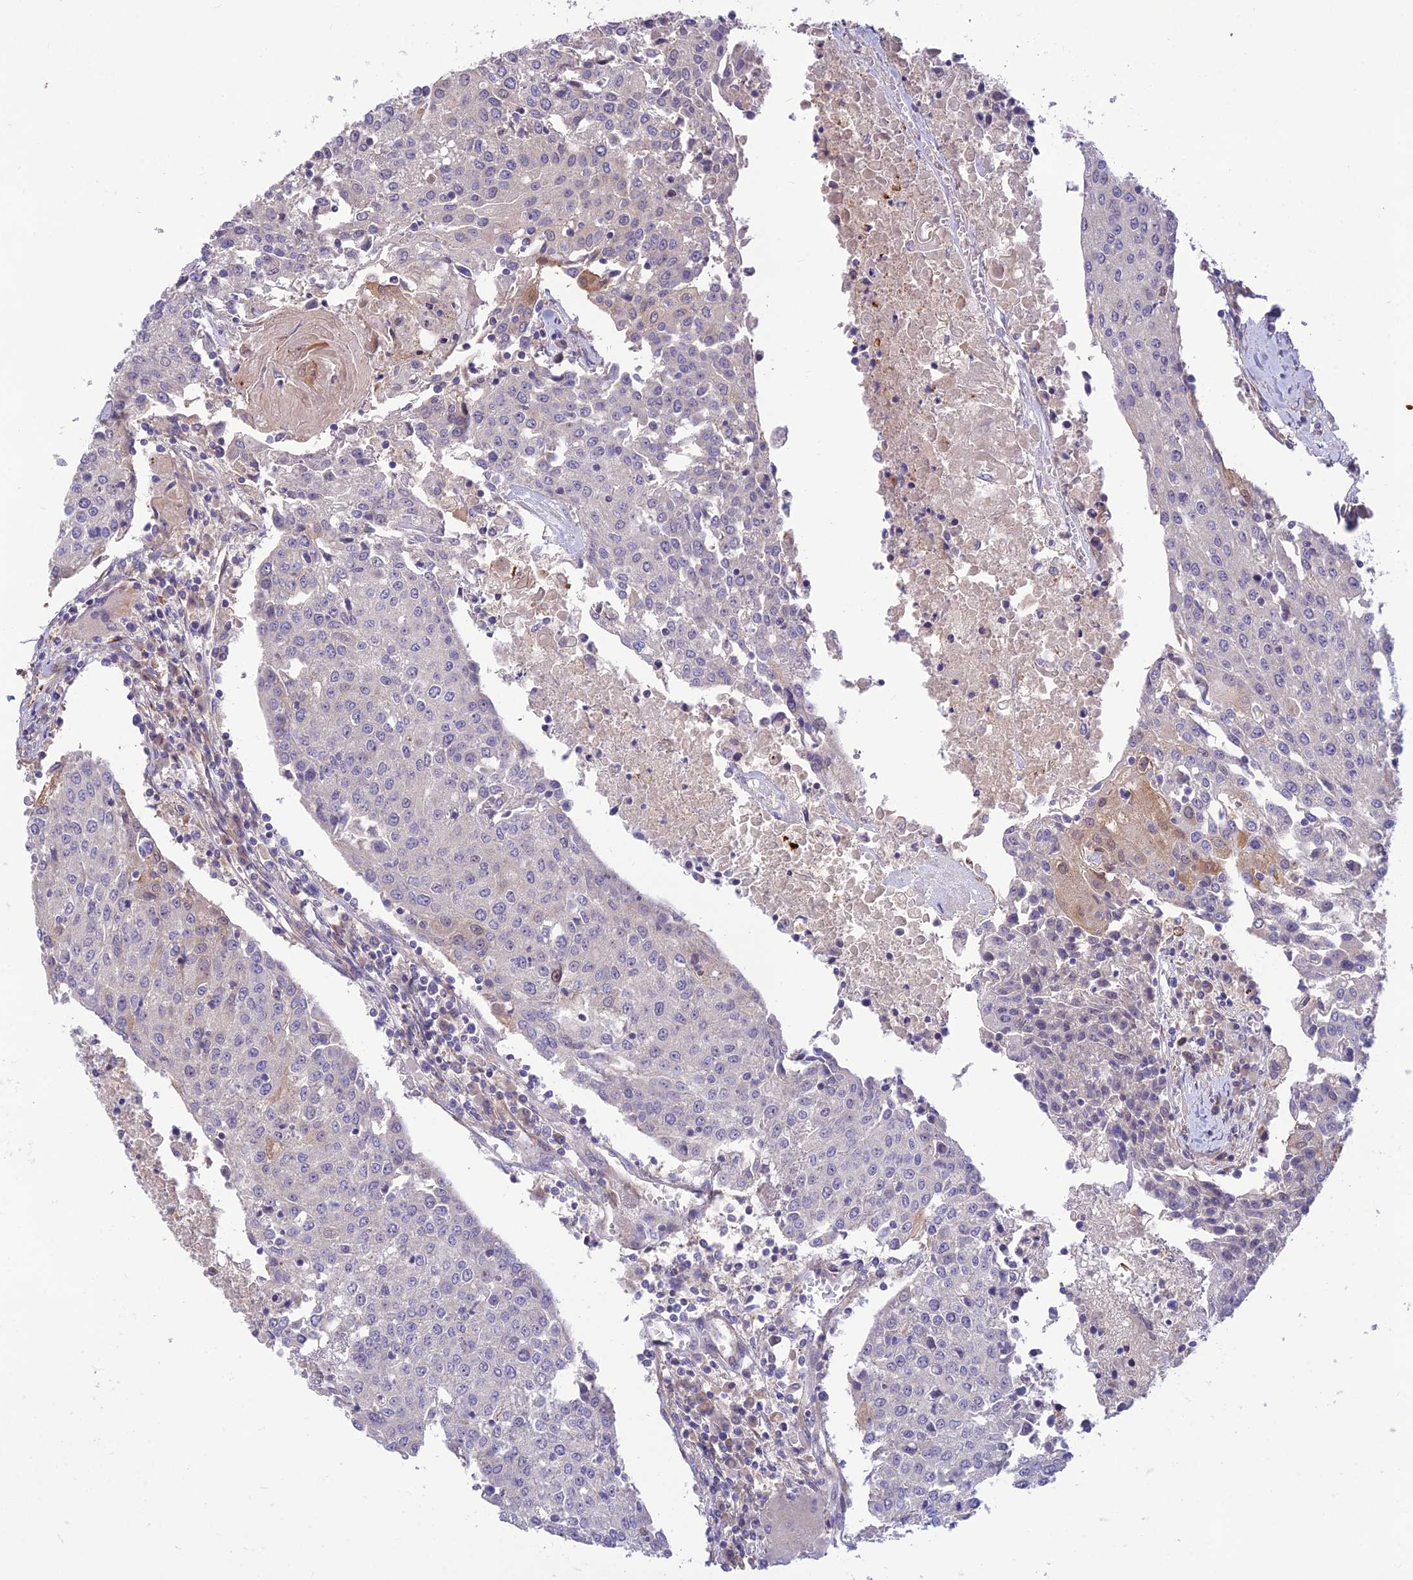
{"staining": {"intensity": "negative", "quantity": "none", "location": "none"}, "tissue": "urothelial cancer", "cell_type": "Tumor cells", "image_type": "cancer", "snomed": [{"axis": "morphology", "description": "Urothelial carcinoma, High grade"}, {"axis": "topography", "description": "Urinary bladder"}], "caption": "Tumor cells are negative for protein expression in human urothelial cancer.", "gene": "ST8SIA5", "patient": {"sex": "female", "age": 85}}